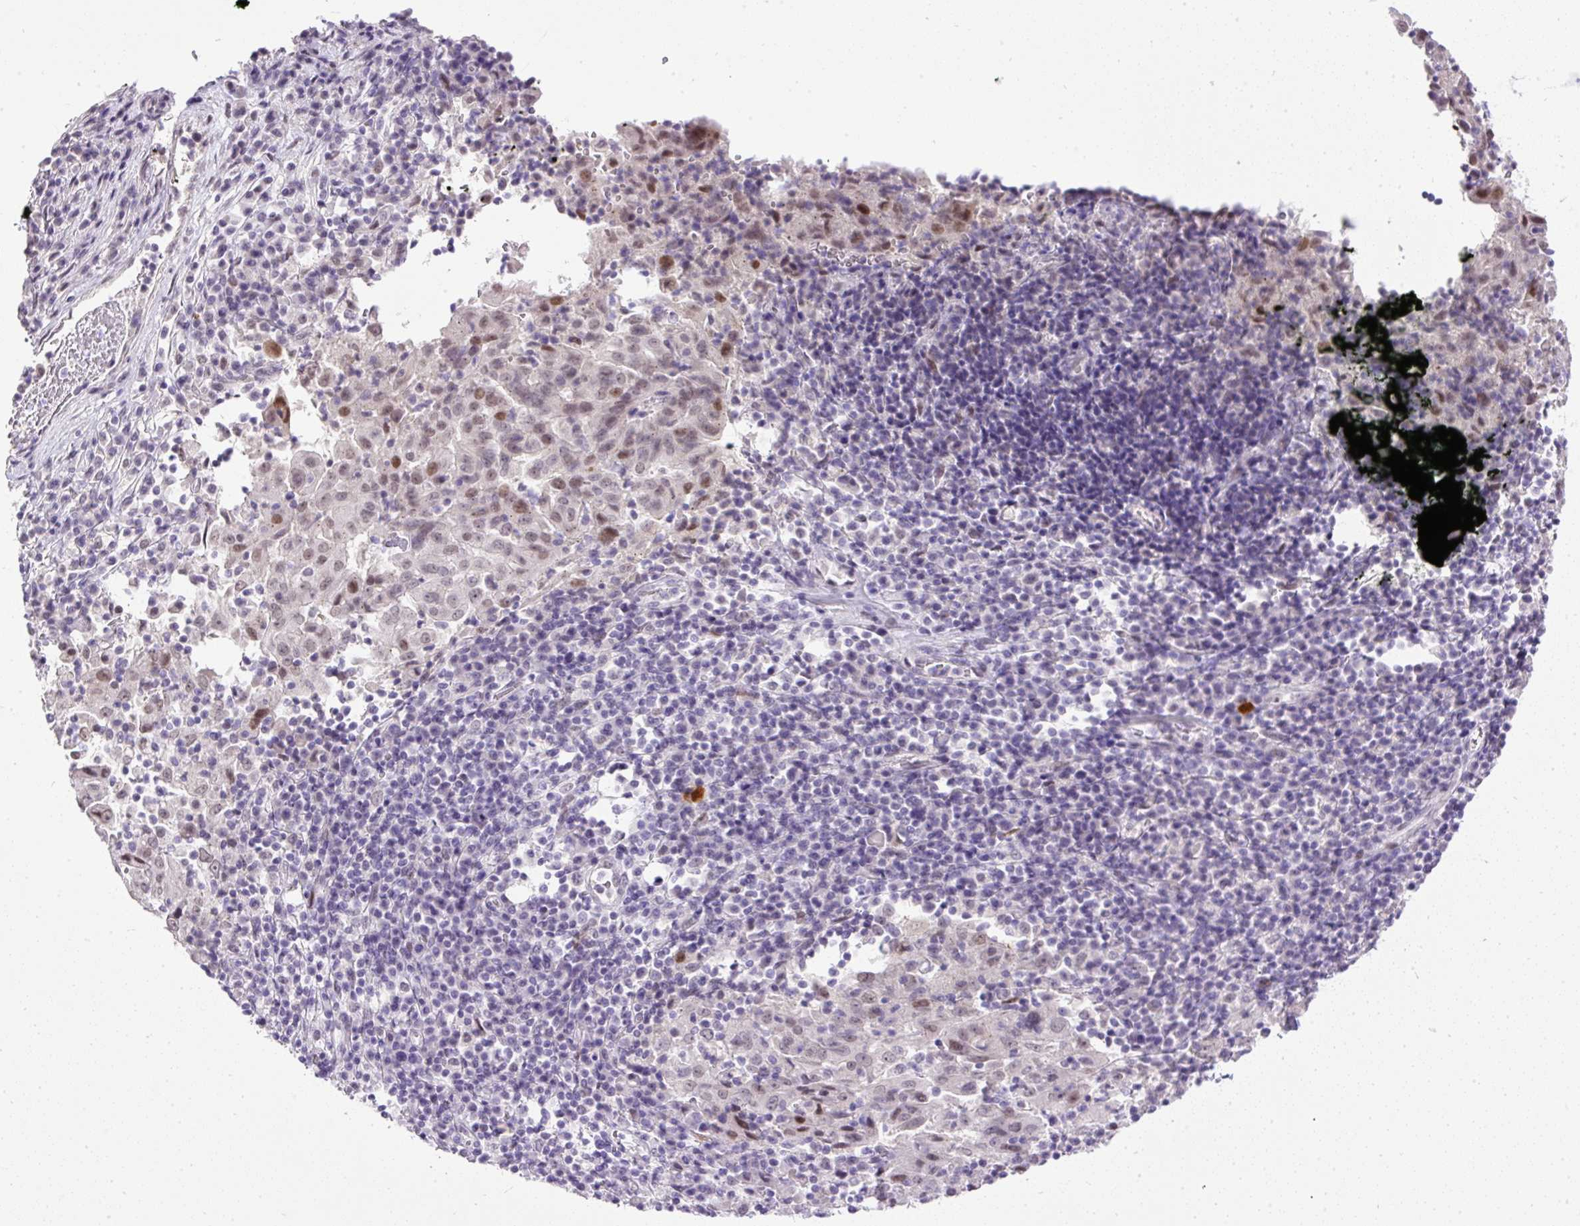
{"staining": {"intensity": "moderate", "quantity": "25%-75%", "location": "nuclear"}, "tissue": "pancreatic cancer", "cell_type": "Tumor cells", "image_type": "cancer", "snomed": [{"axis": "morphology", "description": "Adenocarcinoma, NOS"}, {"axis": "topography", "description": "Pancreas"}], "caption": "A brown stain highlights moderate nuclear staining of a protein in pancreatic cancer tumor cells.", "gene": "WNT10B", "patient": {"sex": "male", "age": 63}}